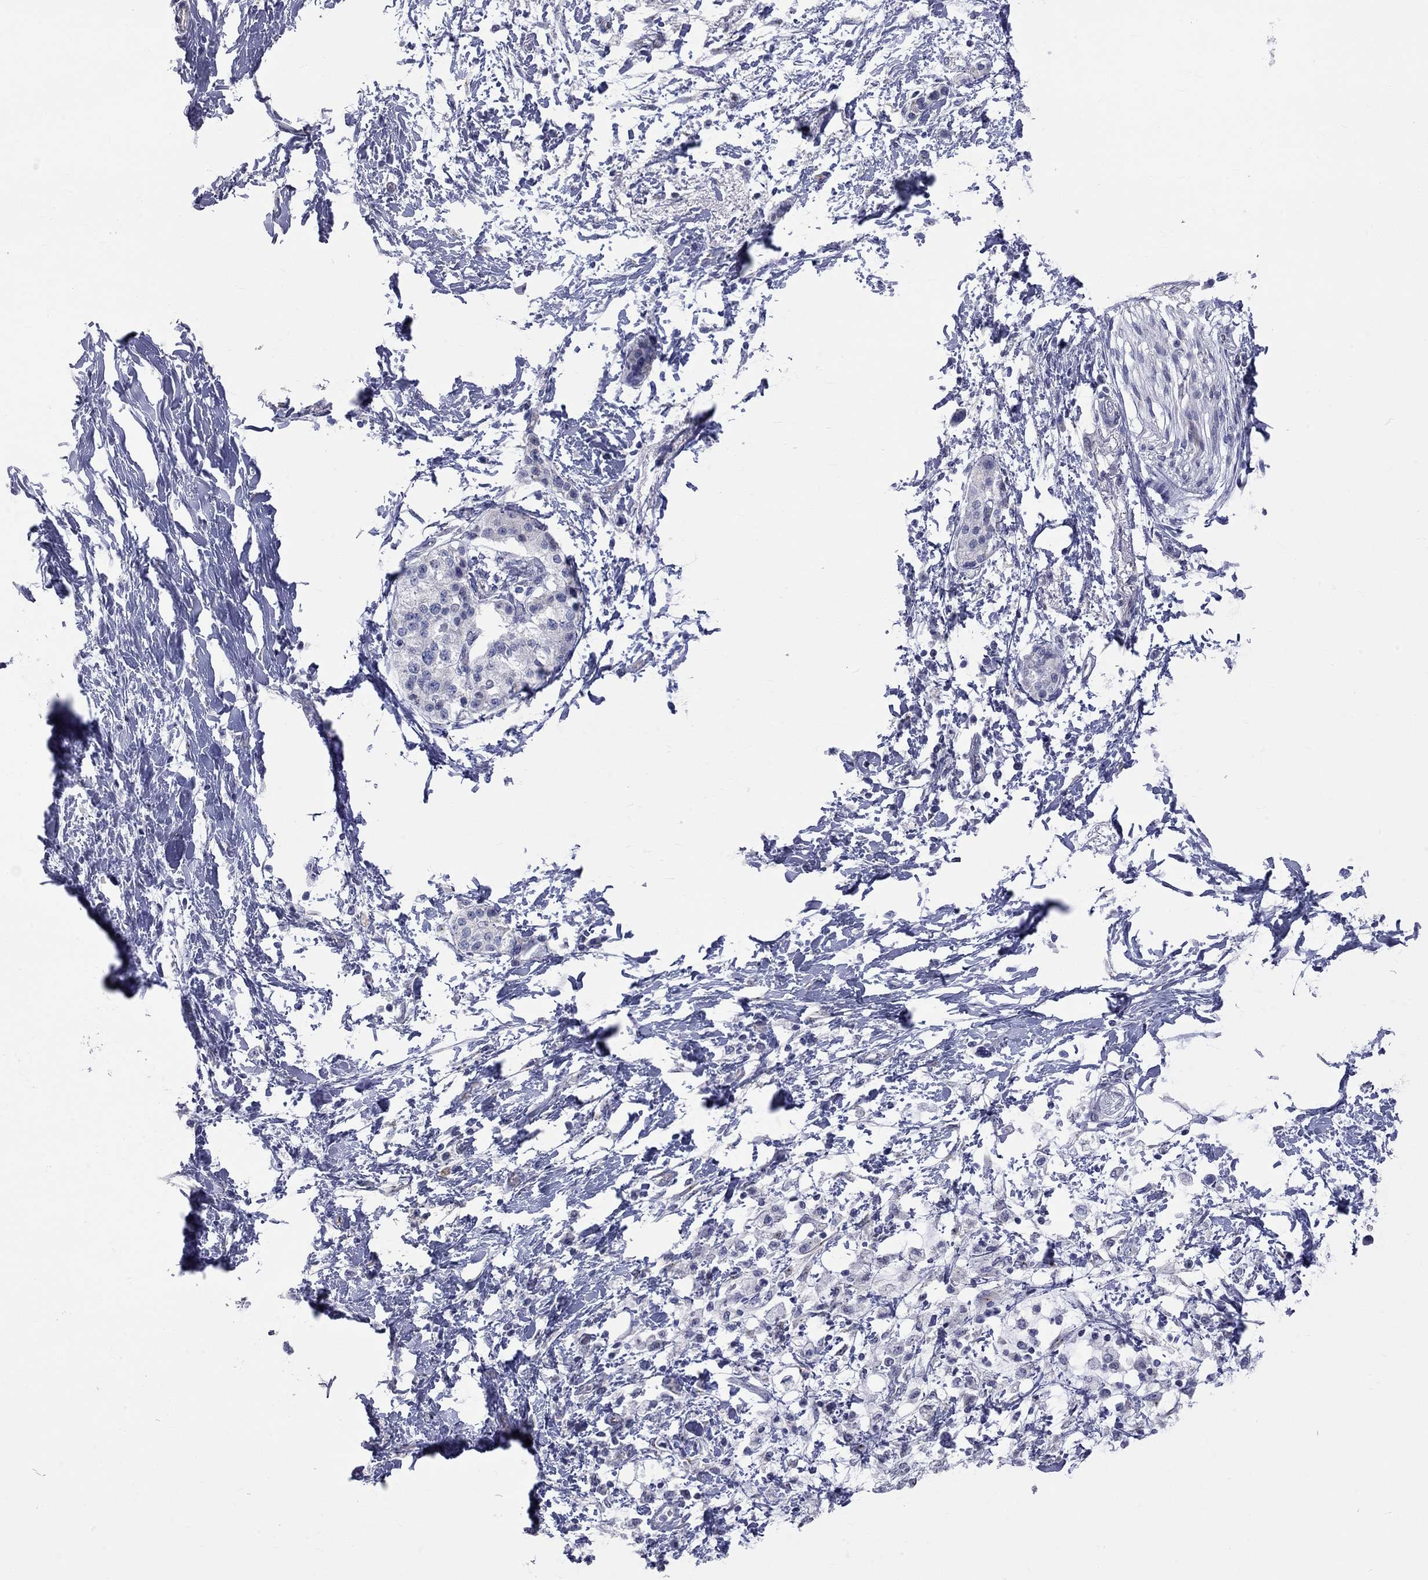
{"staining": {"intensity": "negative", "quantity": "none", "location": "none"}, "tissue": "pancreatic cancer", "cell_type": "Tumor cells", "image_type": "cancer", "snomed": [{"axis": "morphology", "description": "Normal tissue, NOS"}, {"axis": "morphology", "description": "Adenocarcinoma, NOS"}, {"axis": "topography", "description": "Pancreas"}, {"axis": "topography", "description": "Duodenum"}], "caption": "Tumor cells show no significant protein expression in pancreatic cancer. (DAB IHC, high magnification).", "gene": "OPRK1", "patient": {"sex": "female", "age": 60}}